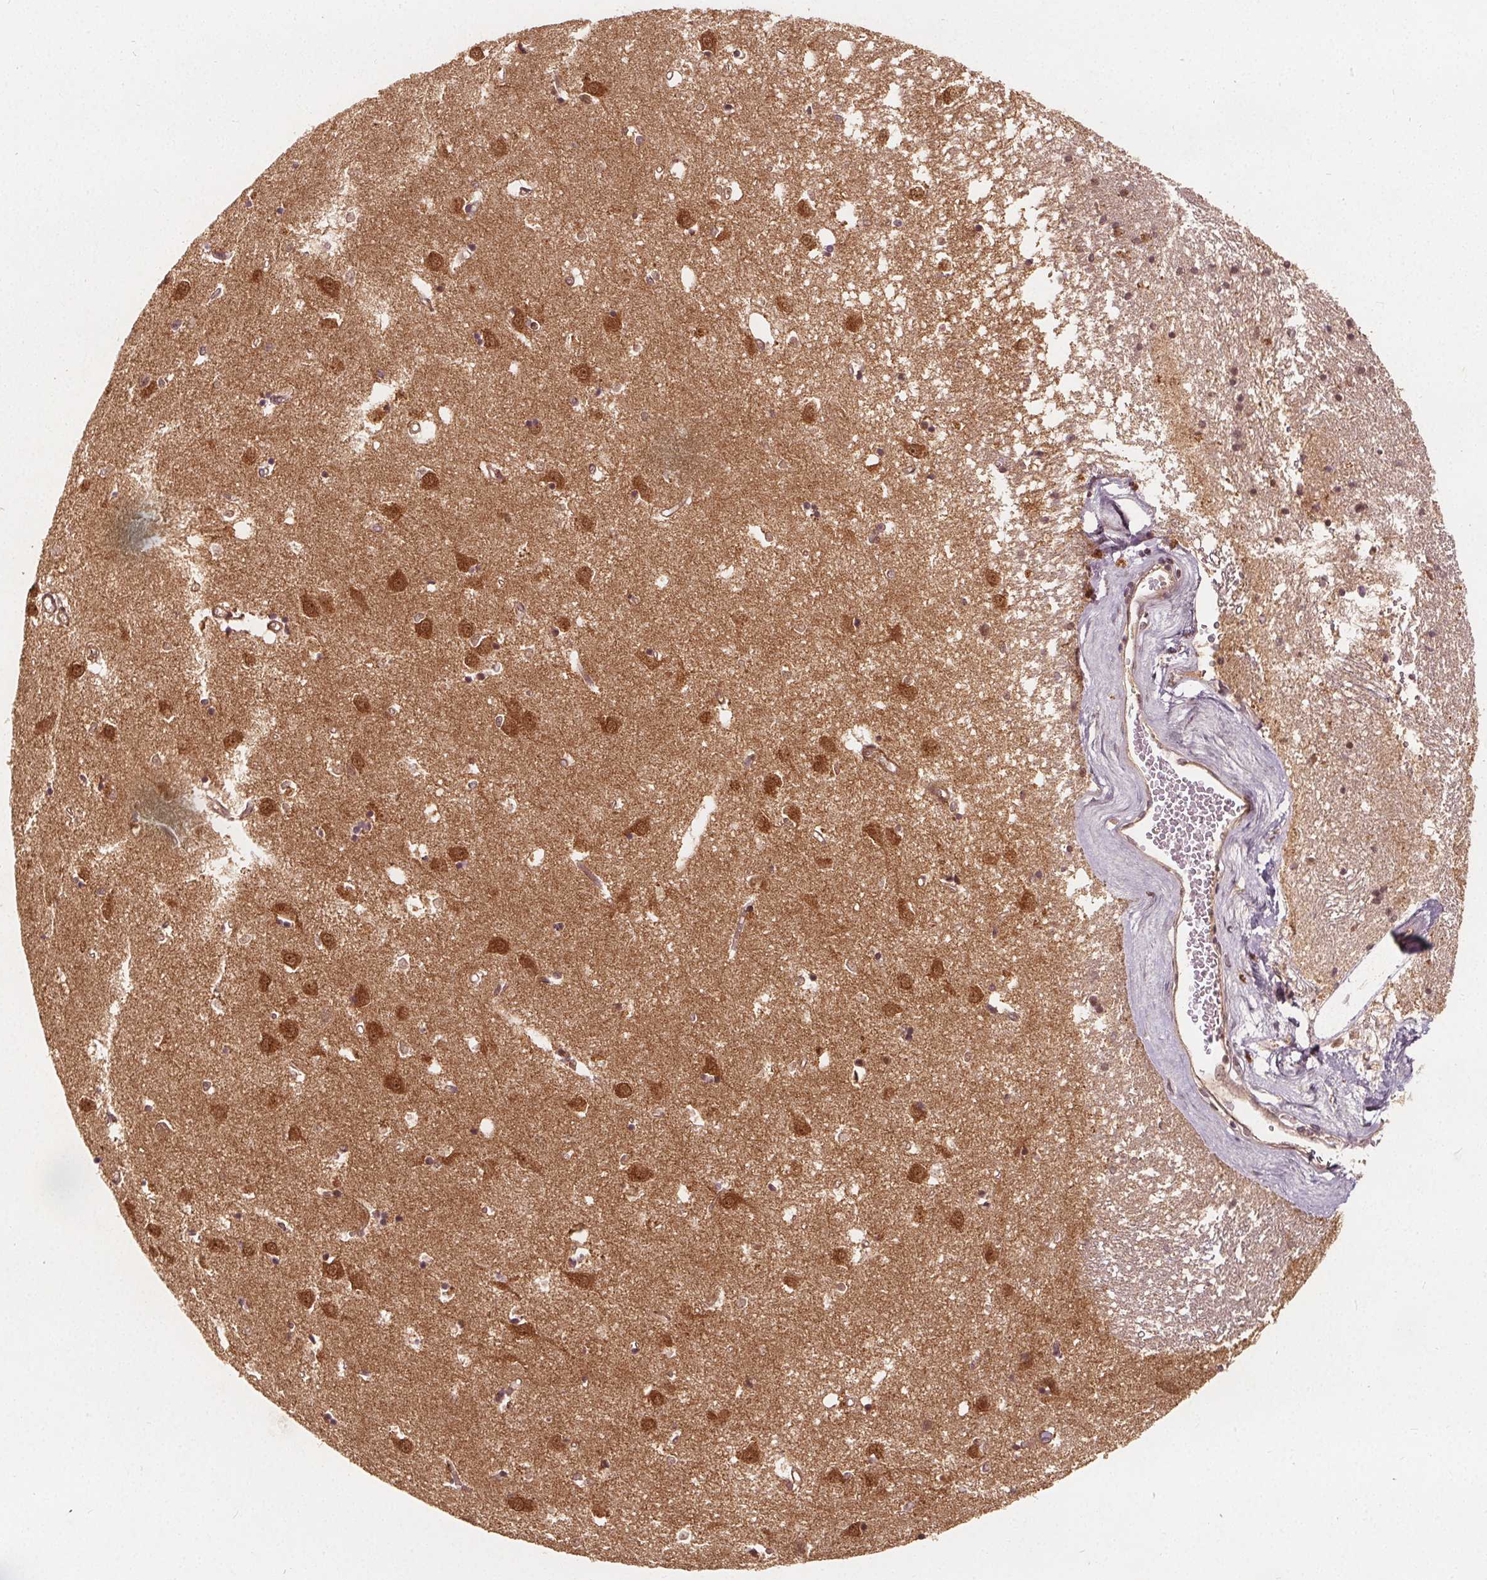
{"staining": {"intensity": "negative", "quantity": "none", "location": "none"}, "tissue": "caudate", "cell_type": "Glial cells", "image_type": "normal", "snomed": [{"axis": "morphology", "description": "Normal tissue, NOS"}, {"axis": "topography", "description": "Lateral ventricle wall"}], "caption": "Immunohistochemistry micrograph of benign caudate: caudate stained with DAB (3,3'-diaminobenzidine) reveals no significant protein positivity in glial cells.", "gene": "PPP1CB", "patient": {"sex": "male", "age": 54}}